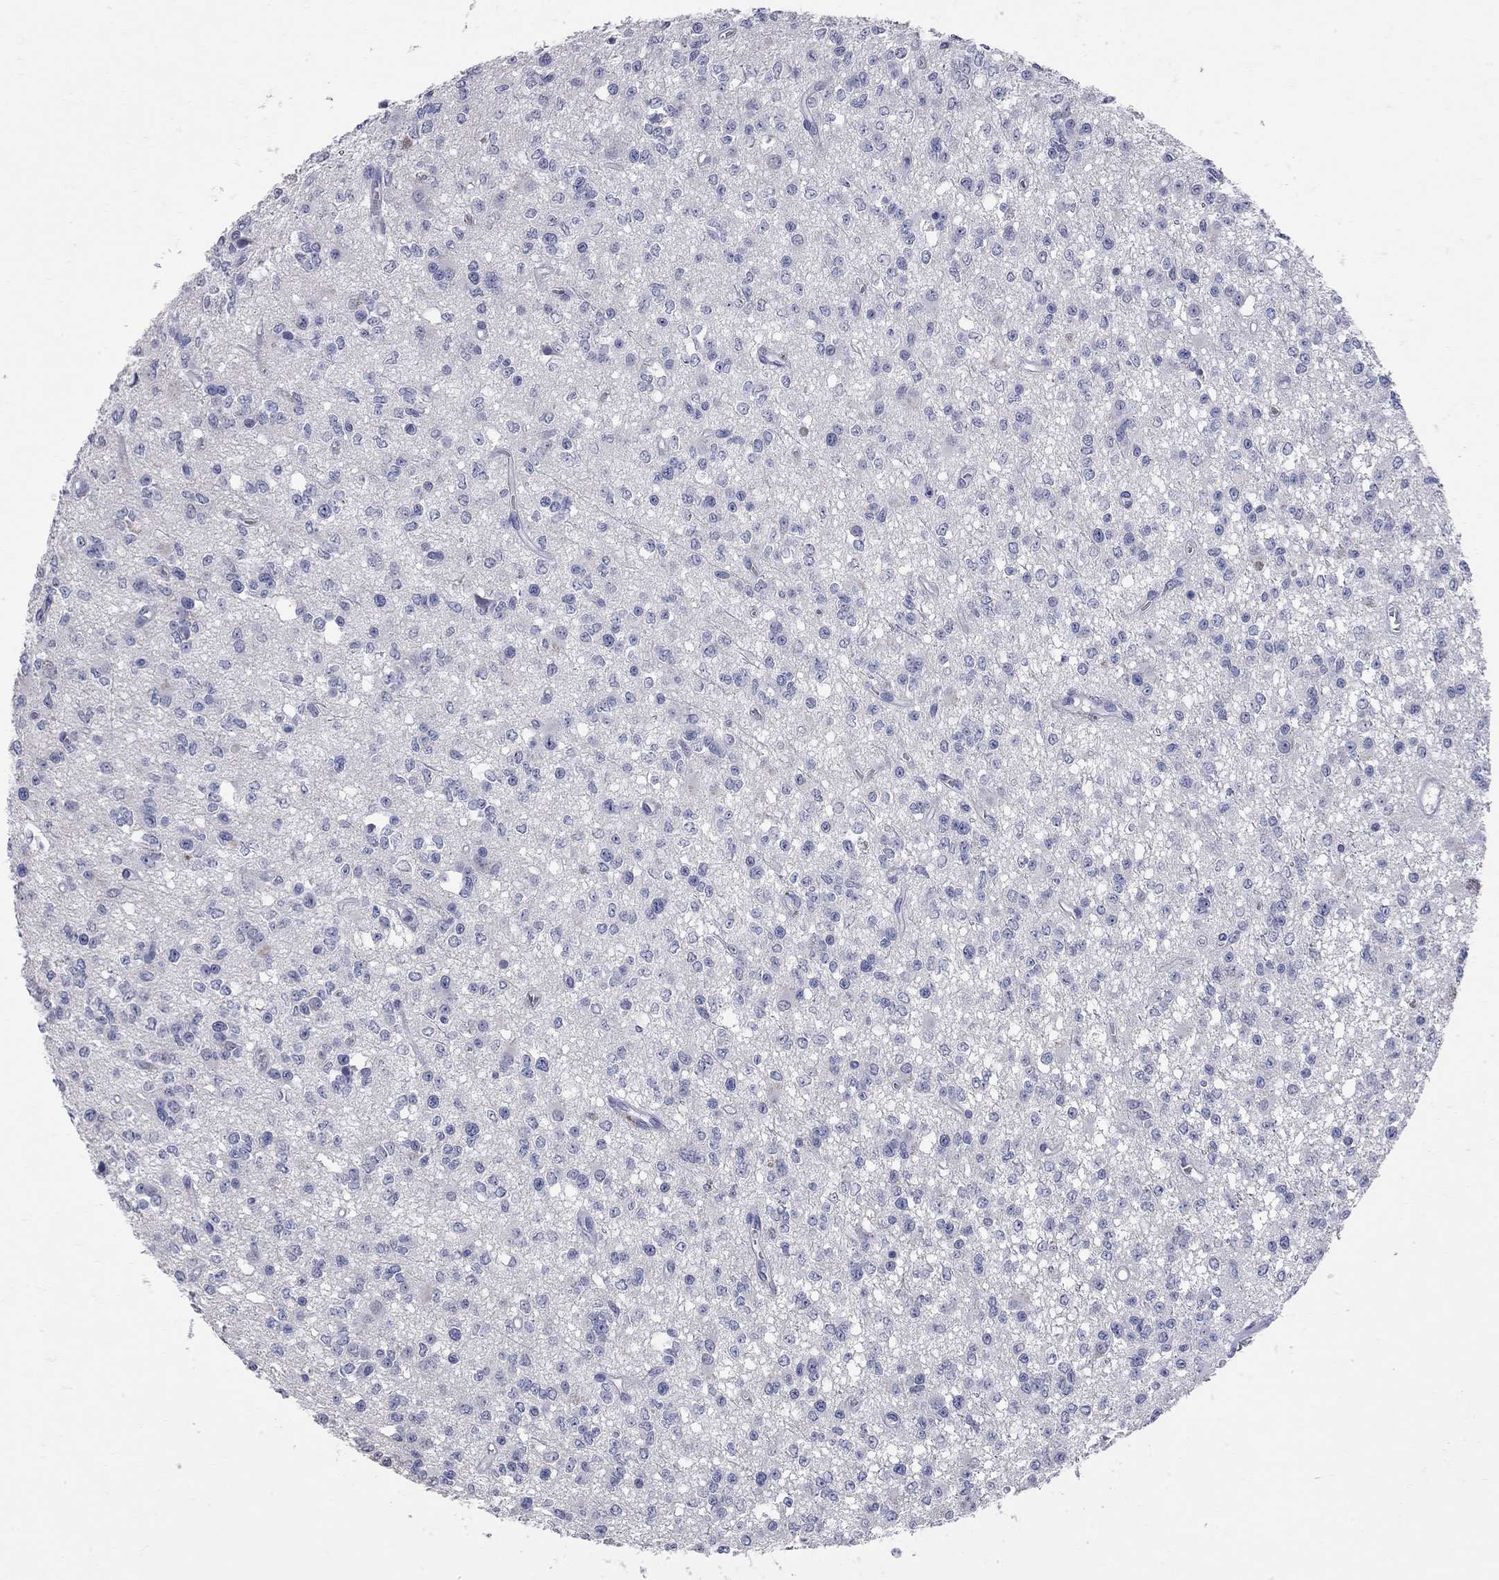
{"staining": {"intensity": "negative", "quantity": "none", "location": "none"}, "tissue": "glioma", "cell_type": "Tumor cells", "image_type": "cancer", "snomed": [{"axis": "morphology", "description": "Glioma, malignant, Low grade"}, {"axis": "topography", "description": "Brain"}], "caption": "Immunohistochemical staining of human low-grade glioma (malignant) displays no significant positivity in tumor cells.", "gene": "FAM221B", "patient": {"sex": "female", "age": 45}}